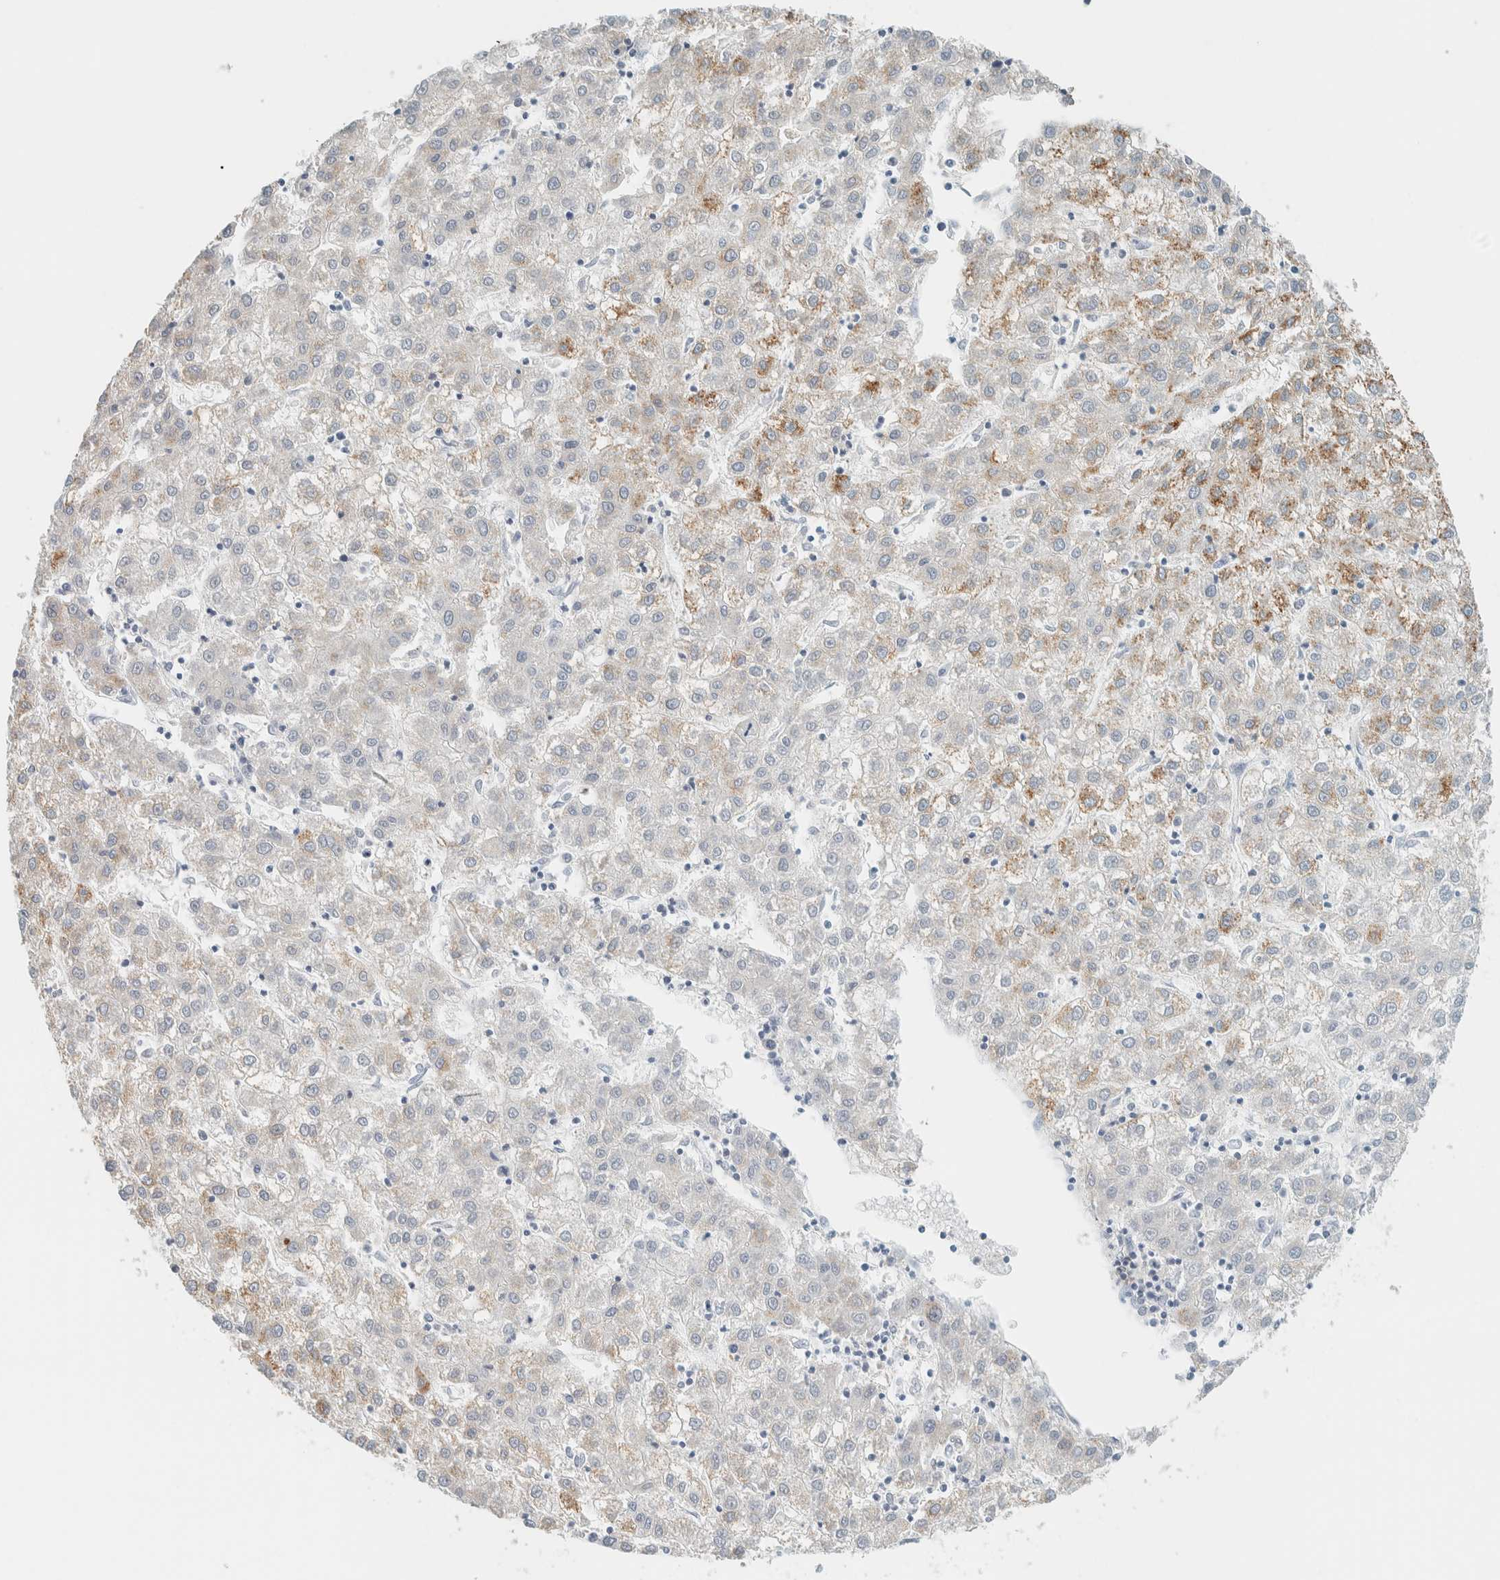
{"staining": {"intensity": "moderate", "quantity": "<25%", "location": "cytoplasmic/membranous"}, "tissue": "liver cancer", "cell_type": "Tumor cells", "image_type": "cancer", "snomed": [{"axis": "morphology", "description": "Carcinoma, Hepatocellular, NOS"}, {"axis": "topography", "description": "Liver"}], "caption": "Immunohistochemistry of hepatocellular carcinoma (liver) exhibits low levels of moderate cytoplasmic/membranous expression in about <25% of tumor cells.", "gene": "NDE1", "patient": {"sex": "male", "age": 72}}